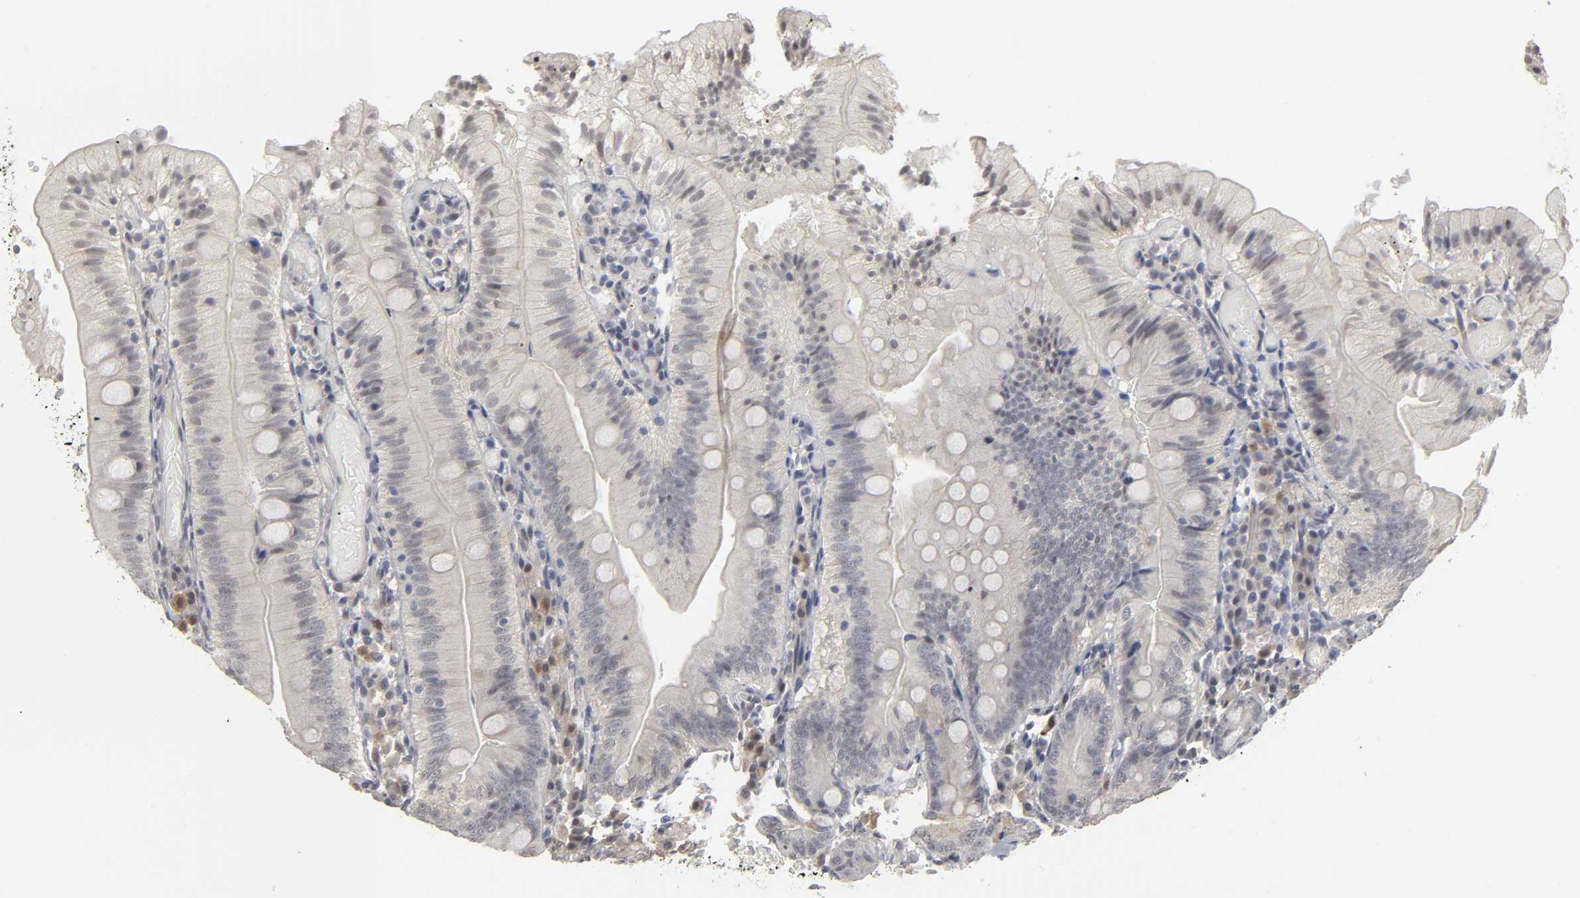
{"staining": {"intensity": "weak", "quantity": "25%-75%", "location": "cytoplasmic/membranous"}, "tissue": "small intestine", "cell_type": "Glandular cells", "image_type": "normal", "snomed": [{"axis": "morphology", "description": "Normal tissue, NOS"}, {"axis": "topography", "description": "Small intestine"}], "caption": "Glandular cells show low levels of weak cytoplasmic/membranous staining in approximately 25%-75% of cells in normal human small intestine. The staining is performed using DAB brown chromogen to label protein expression. The nuclei are counter-stained blue using hematoxylin.", "gene": "PDLIM3", "patient": {"sex": "male", "age": 71}}